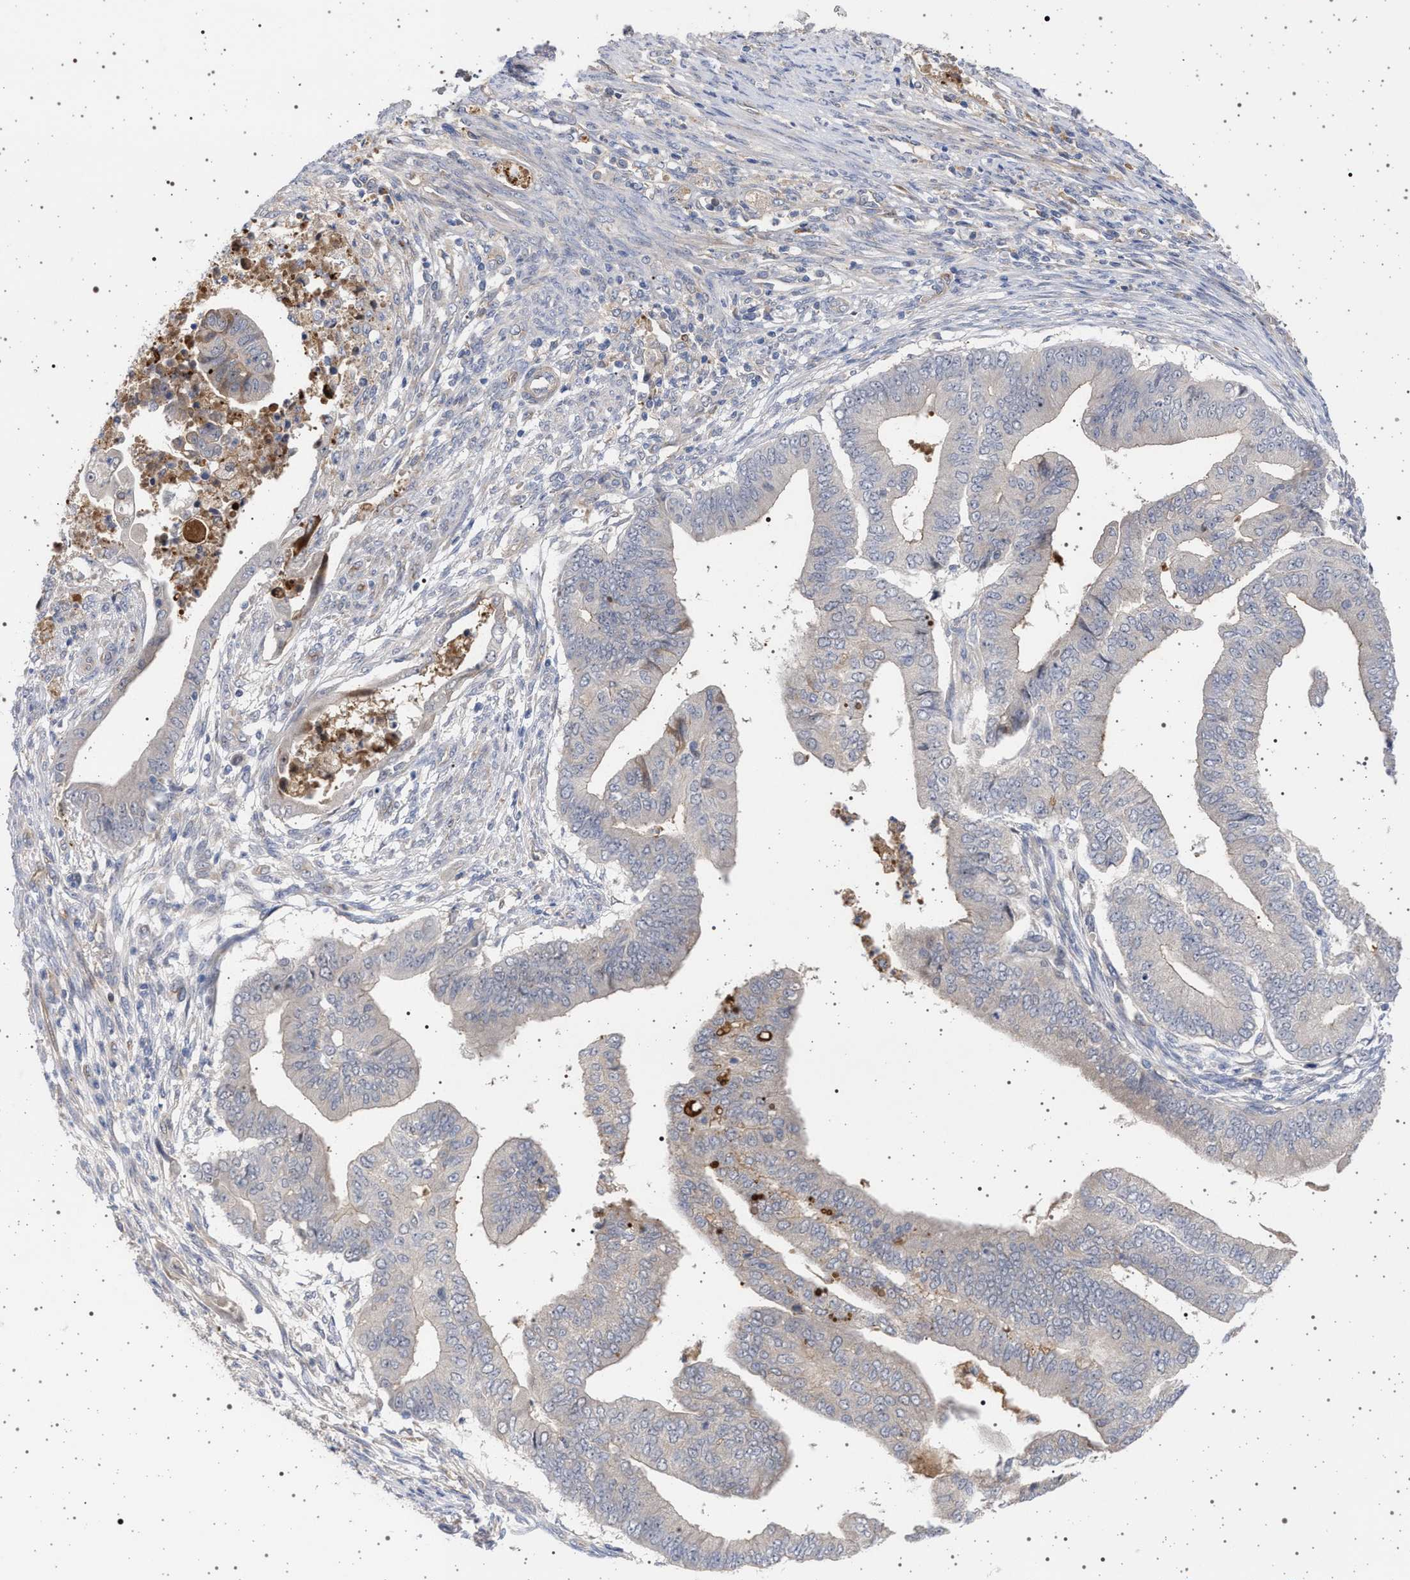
{"staining": {"intensity": "negative", "quantity": "none", "location": "none"}, "tissue": "endometrial cancer", "cell_type": "Tumor cells", "image_type": "cancer", "snomed": [{"axis": "morphology", "description": "Polyp, NOS"}, {"axis": "morphology", "description": "Adenocarcinoma, NOS"}, {"axis": "morphology", "description": "Adenoma, NOS"}, {"axis": "topography", "description": "Endometrium"}], "caption": "A micrograph of human endometrial cancer (adenocarcinoma) is negative for staining in tumor cells.", "gene": "RBM48", "patient": {"sex": "female", "age": 79}}